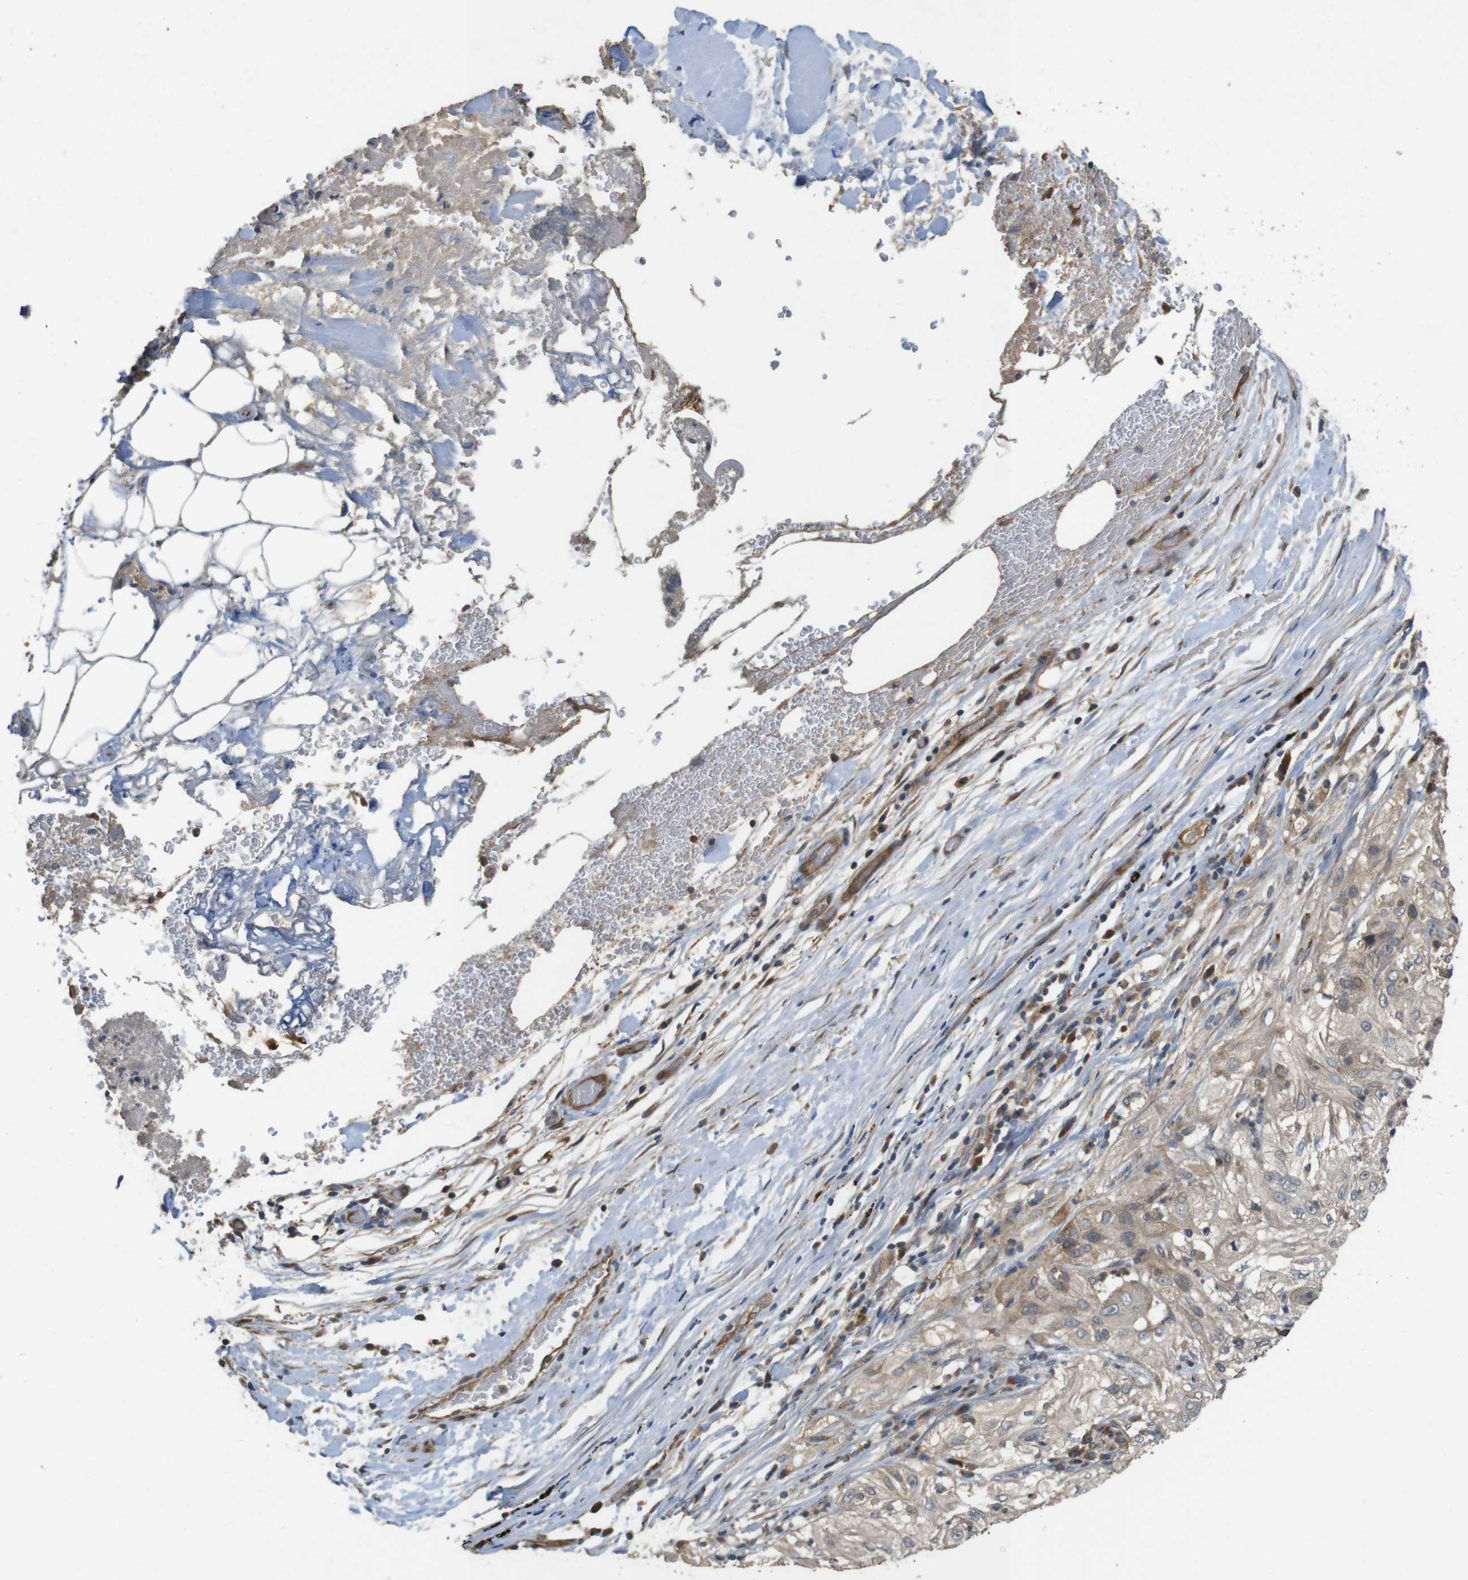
{"staining": {"intensity": "weak", "quantity": ">75%", "location": "cytoplasmic/membranous"}, "tissue": "lung cancer", "cell_type": "Tumor cells", "image_type": "cancer", "snomed": [{"axis": "morphology", "description": "Inflammation, NOS"}, {"axis": "morphology", "description": "Squamous cell carcinoma, NOS"}, {"axis": "topography", "description": "Lymph node"}, {"axis": "topography", "description": "Soft tissue"}, {"axis": "topography", "description": "Lung"}], "caption": "Protein expression analysis of human squamous cell carcinoma (lung) reveals weak cytoplasmic/membranous expression in approximately >75% of tumor cells.", "gene": "PCDHB10", "patient": {"sex": "male", "age": 66}}